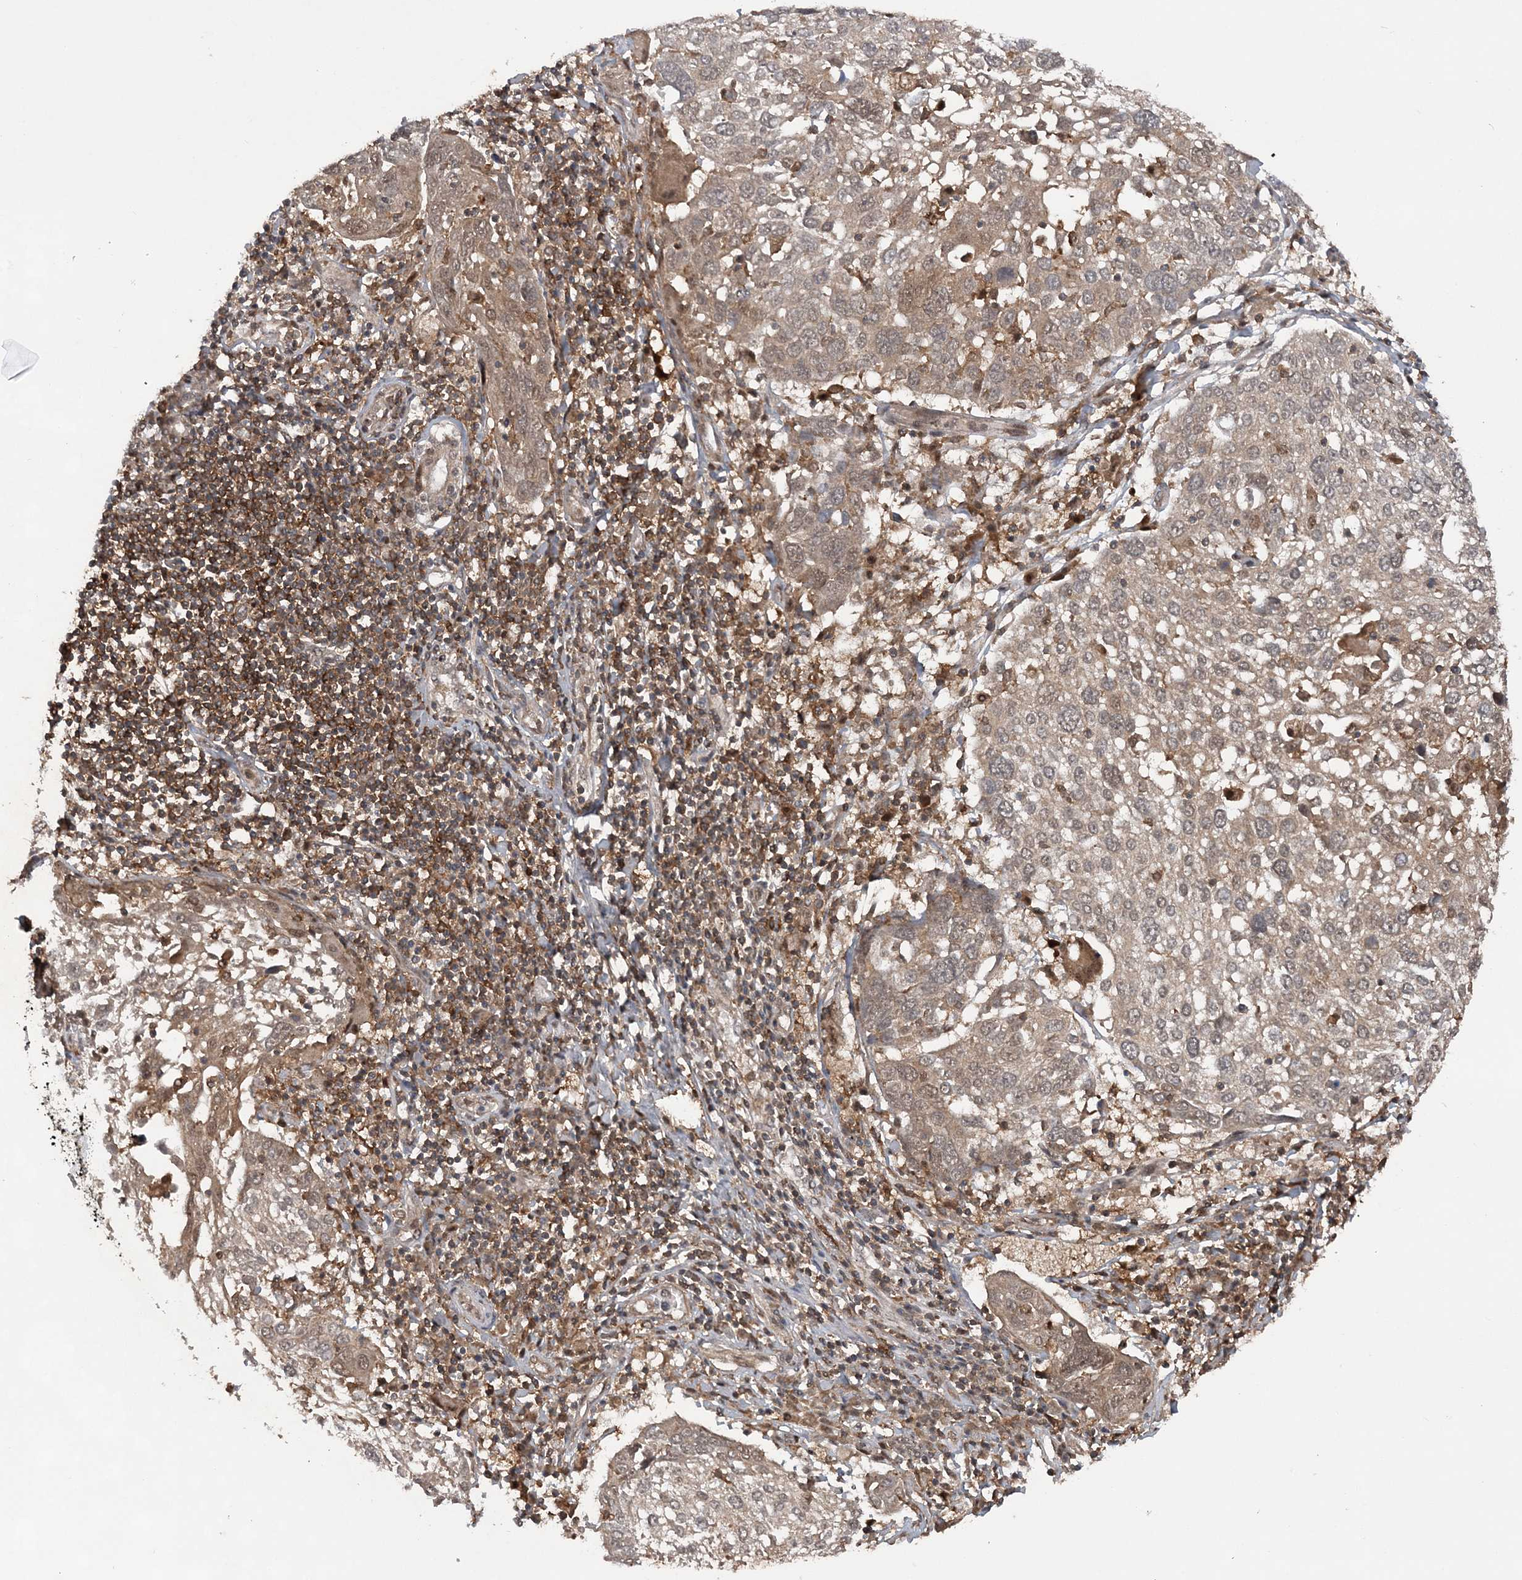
{"staining": {"intensity": "moderate", "quantity": ">75%", "location": "cytoplasmic/membranous"}, "tissue": "lung cancer", "cell_type": "Tumor cells", "image_type": "cancer", "snomed": [{"axis": "morphology", "description": "Squamous cell carcinoma, NOS"}, {"axis": "topography", "description": "Lung"}], "caption": "Squamous cell carcinoma (lung) was stained to show a protein in brown. There is medium levels of moderate cytoplasmic/membranous staining in about >75% of tumor cells.", "gene": "LACC1", "patient": {"sex": "male", "age": 65}}